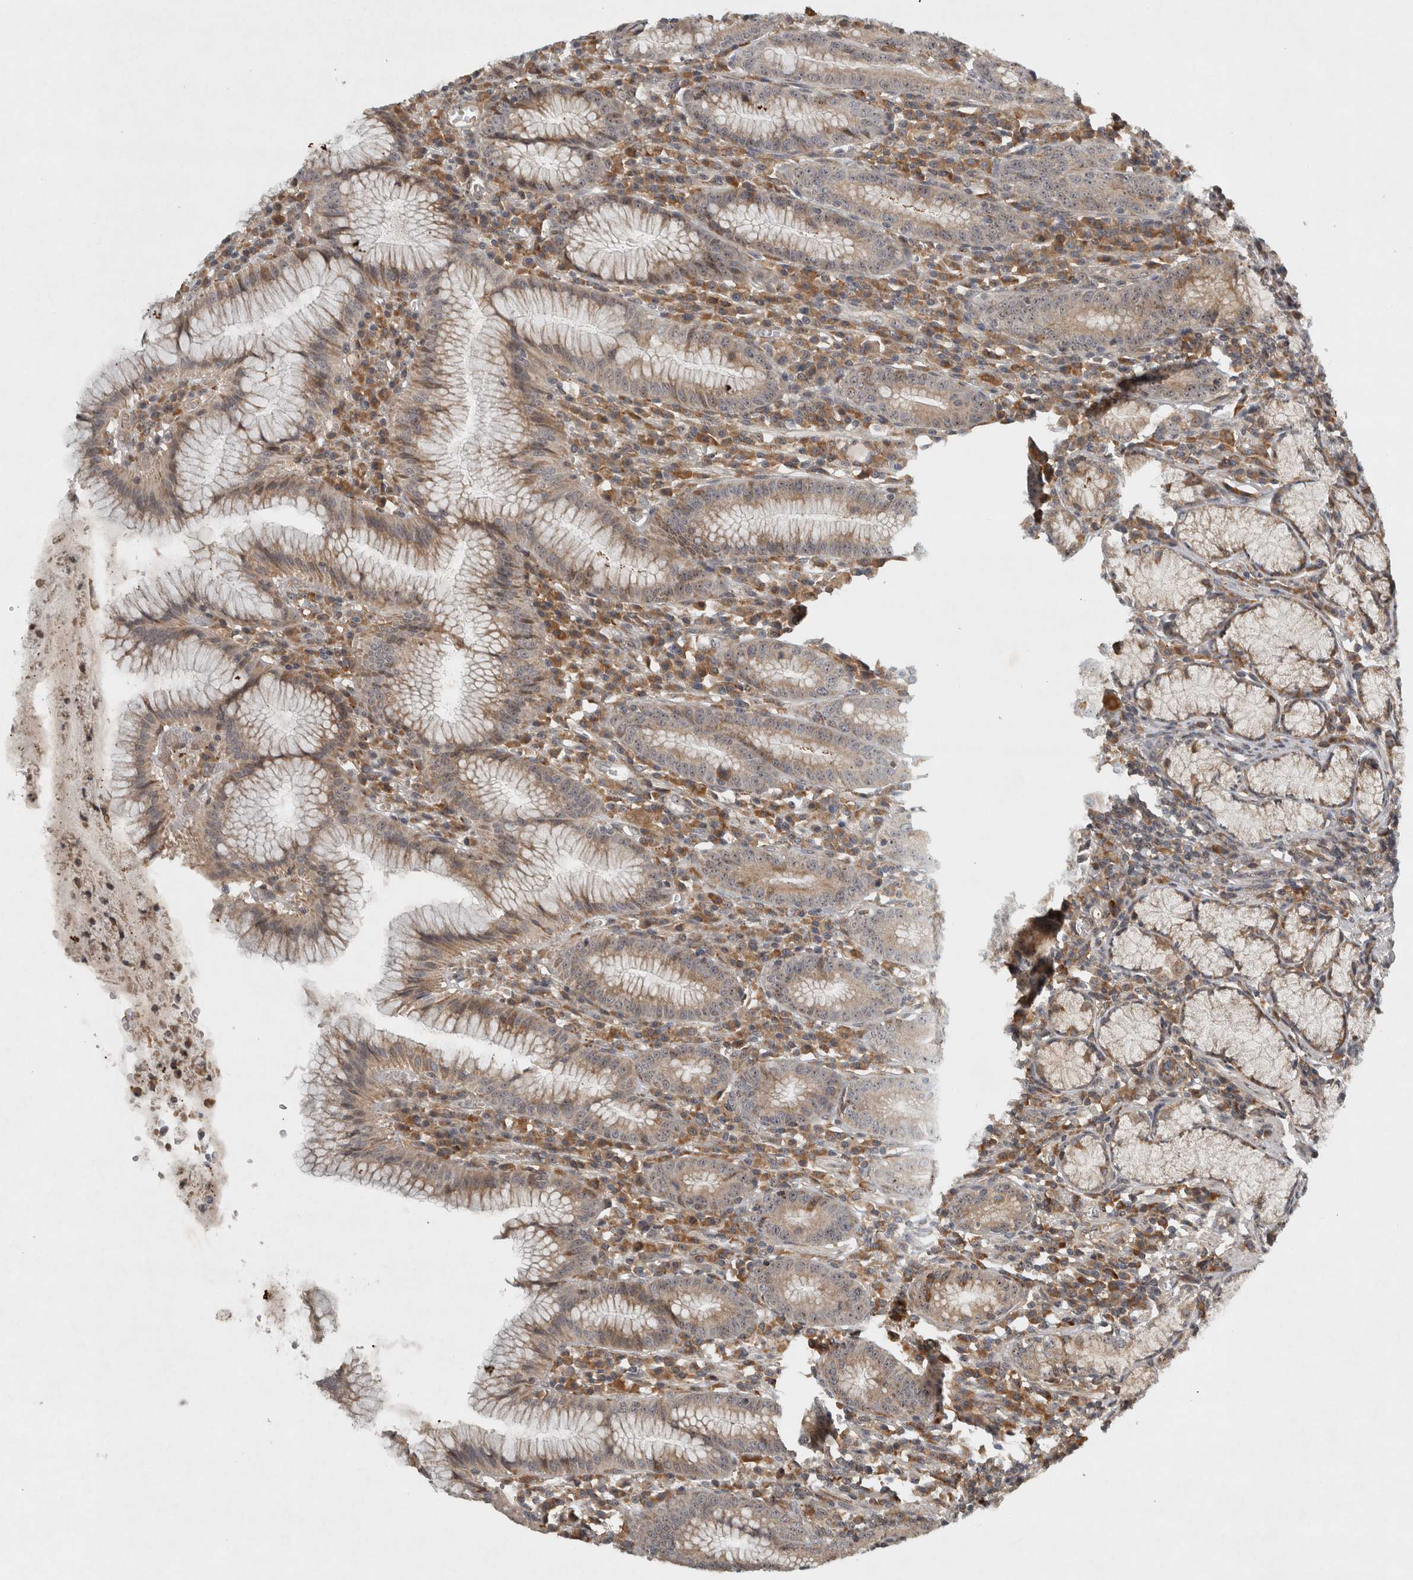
{"staining": {"intensity": "moderate", "quantity": "<25%", "location": "nuclear"}, "tissue": "stomach", "cell_type": "Glandular cells", "image_type": "normal", "snomed": [{"axis": "morphology", "description": "Normal tissue, NOS"}, {"axis": "topography", "description": "Stomach"}], "caption": "This image displays immunohistochemistry staining of unremarkable human stomach, with low moderate nuclear positivity in about <25% of glandular cells.", "gene": "GPR137B", "patient": {"sex": "male", "age": 55}}